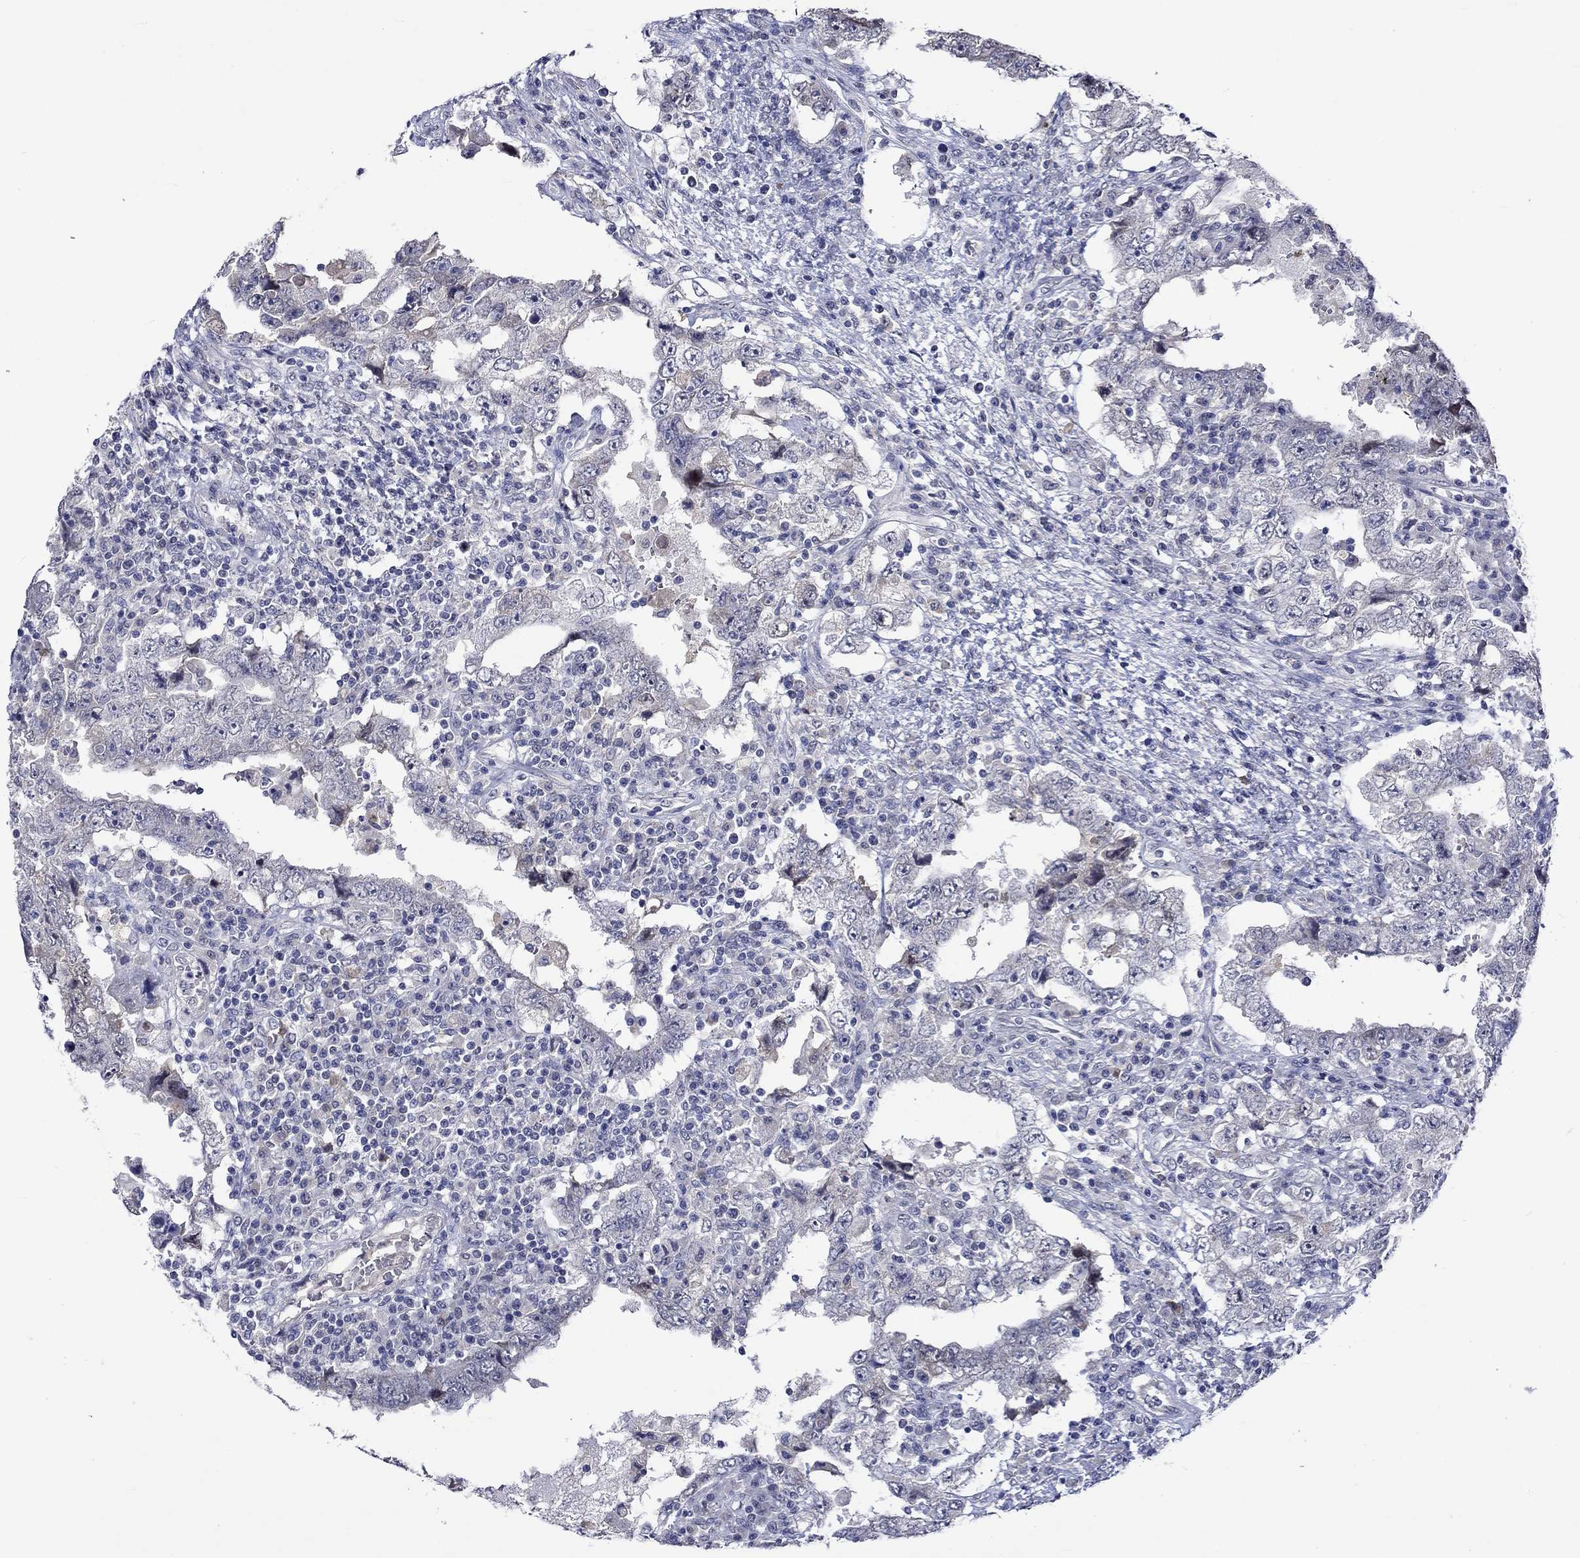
{"staining": {"intensity": "negative", "quantity": "none", "location": "none"}, "tissue": "testis cancer", "cell_type": "Tumor cells", "image_type": "cancer", "snomed": [{"axis": "morphology", "description": "Carcinoma, Embryonal, NOS"}, {"axis": "topography", "description": "Testis"}], "caption": "Testis cancer (embryonal carcinoma) was stained to show a protein in brown. There is no significant staining in tumor cells.", "gene": "DDX3Y", "patient": {"sex": "male", "age": 26}}